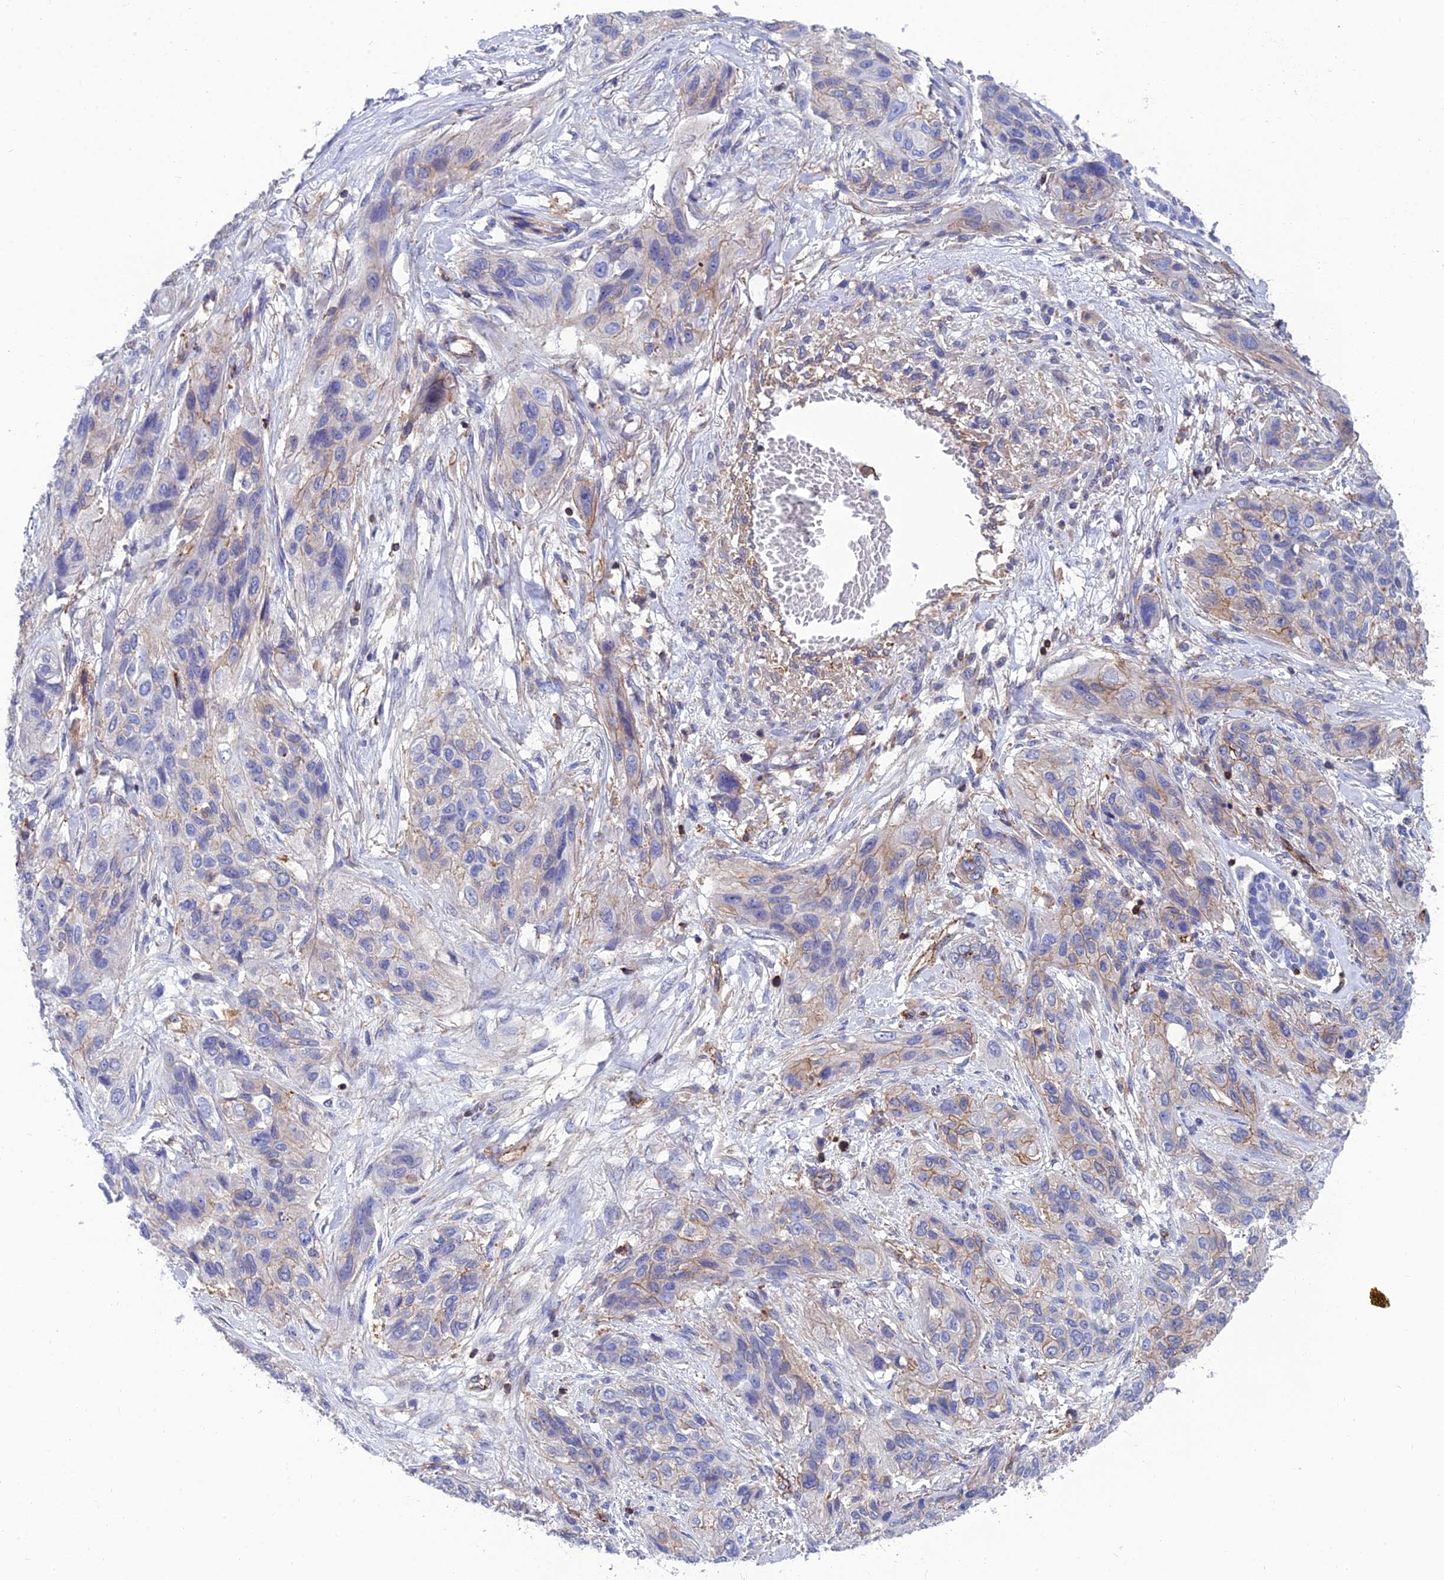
{"staining": {"intensity": "negative", "quantity": "none", "location": "none"}, "tissue": "lung cancer", "cell_type": "Tumor cells", "image_type": "cancer", "snomed": [{"axis": "morphology", "description": "Squamous cell carcinoma, NOS"}, {"axis": "topography", "description": "Lung"}], "caption": "High power microscopy photomicrograph of an immunohistochemistry (IHC) histopathology image of lung cancer, revealing no significant staining in tumor cells.", "gene": "PPP1R18", "patient": {"sex": "female", "age": 70}}